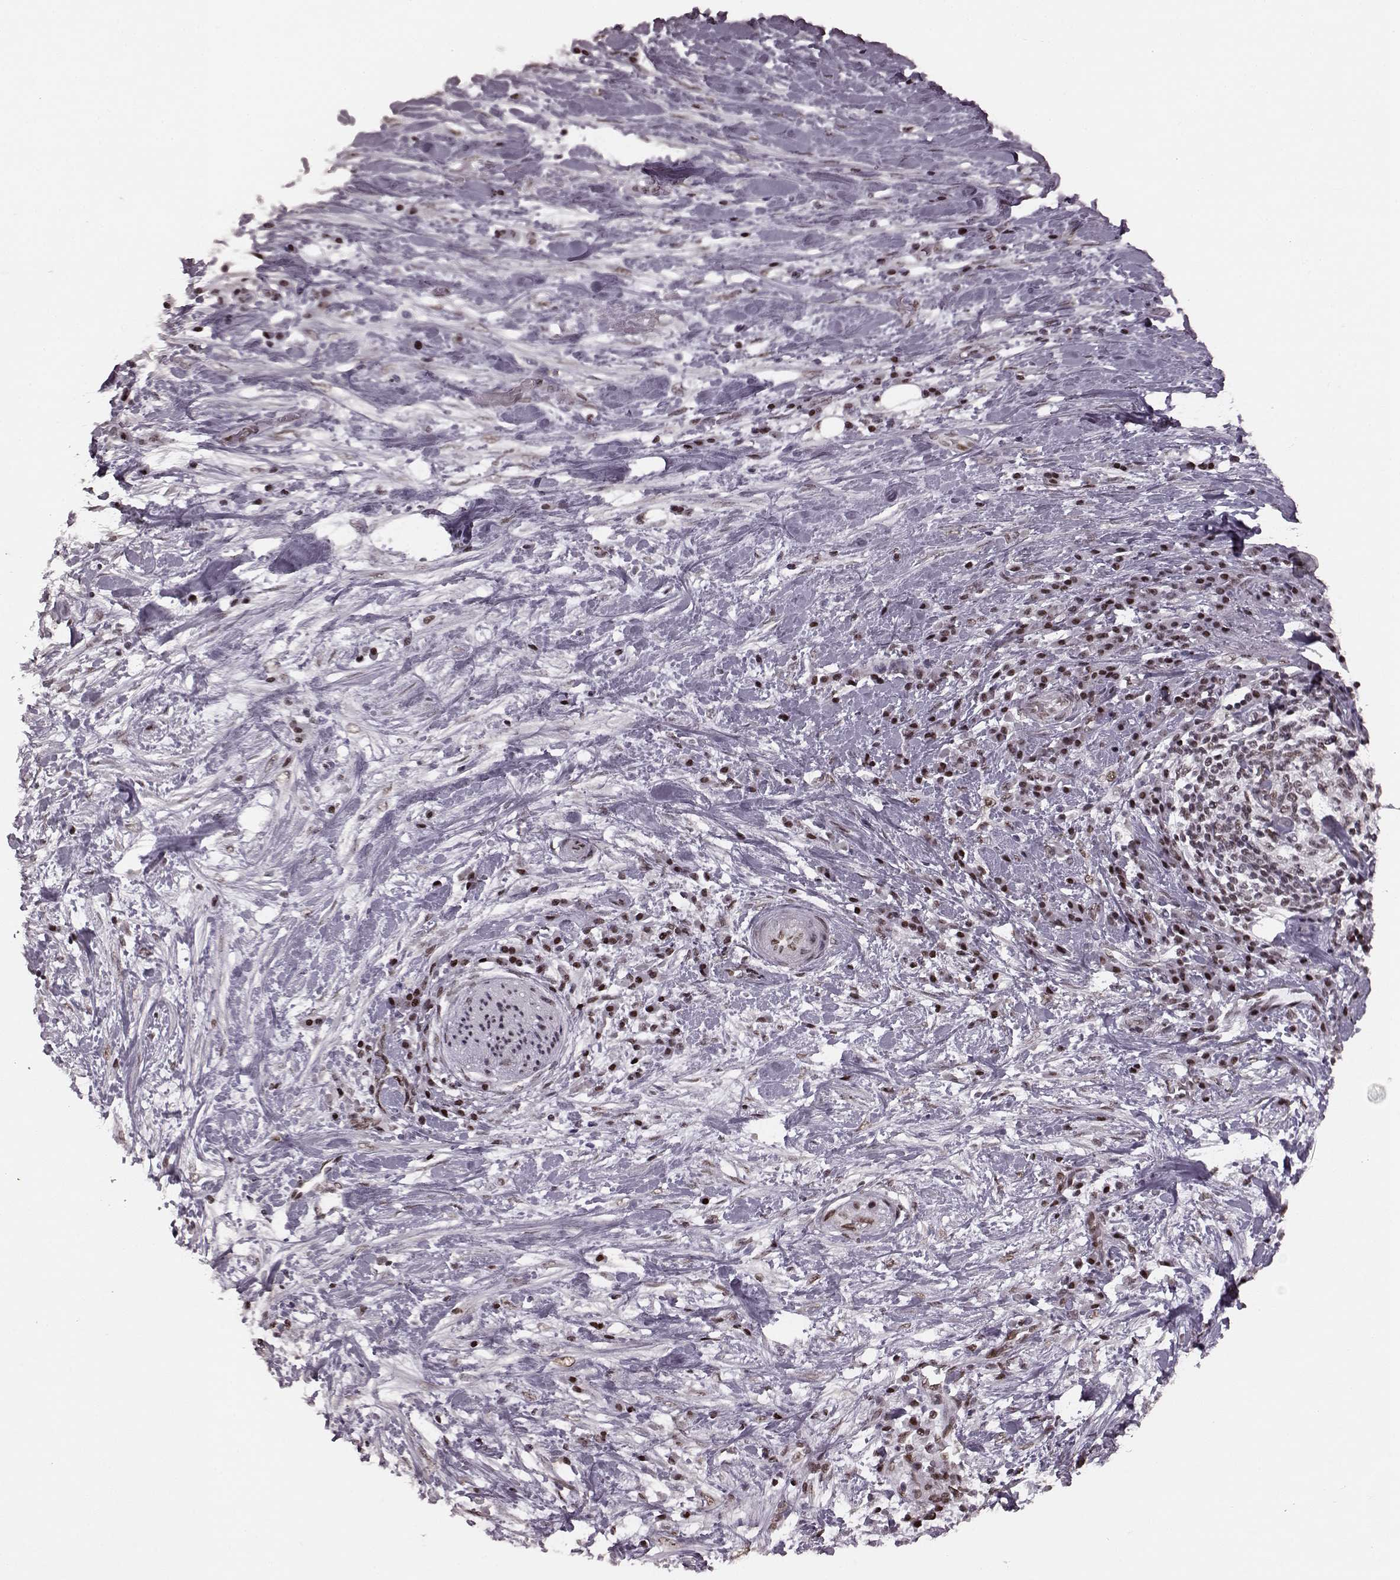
{"staining": {"intensity": "strong", "quantity": ">75%", "location": "nuclear"}, "tissue": "liver cancer", "cell_type": "Tumor cells", "image_type": "cancer", "snomed": [{"axis": "morphology", "description": "Cholangiocarcinoma"}, {"axis": "topography", "description": "Liver"}], "caption": "Immunohistochemistry (DAB) staining of liver cancer (cholangiocarcinoma) displays strong nuclear protein staining in approximately >75% of tumor cells.", "gene": "NR2C1", "patient": {"sex": "female", "age": 73}}